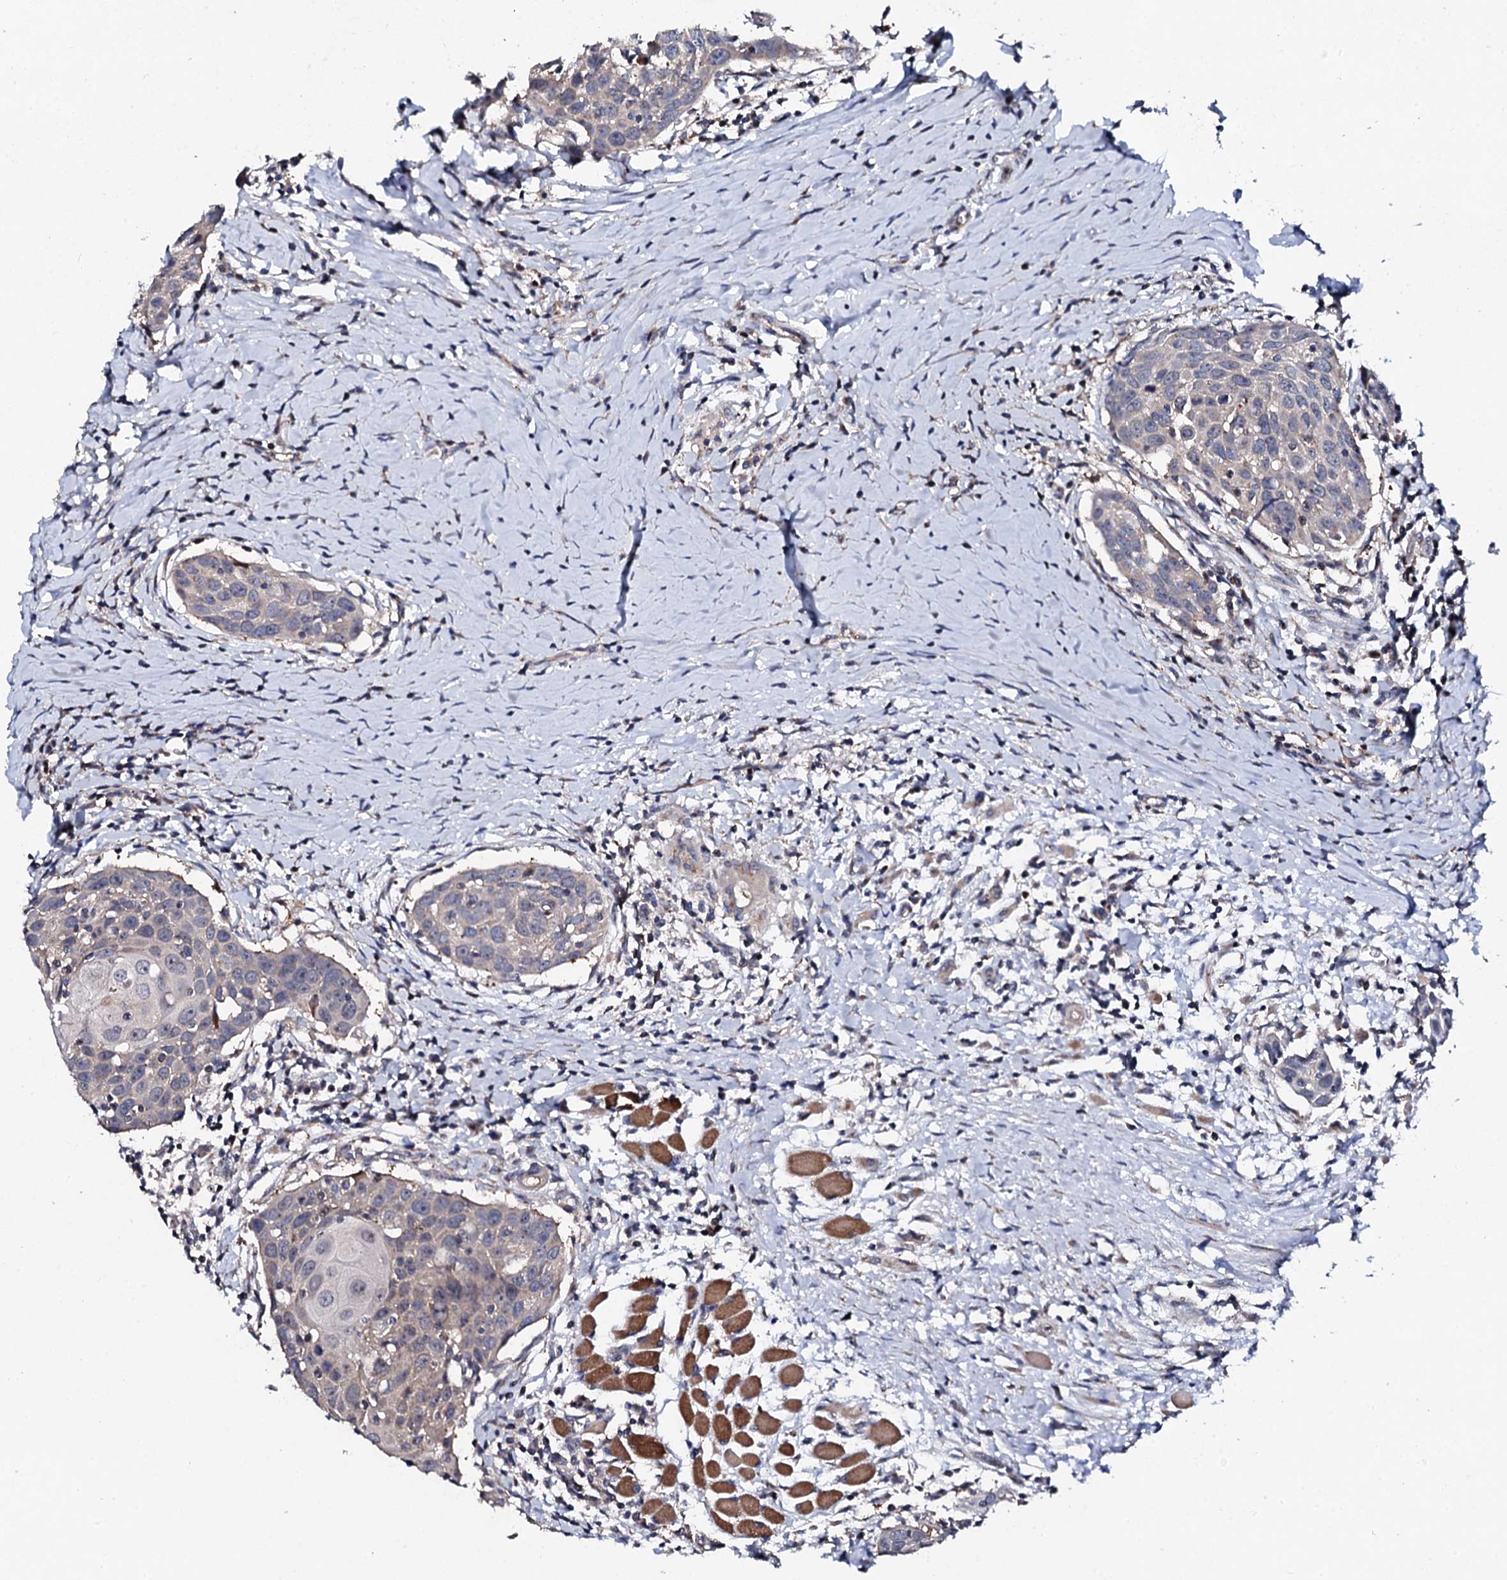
{"staining": {"intensity": "negative", "quantity": "none", "location": "none"}, "tissue": "head and neck cancer", "cell_type": "Tumor cells", "image_type": "cancer", "snomed": [{"axis": "morphology", "description": "Squamous cell carcinoma, NOS"}, {"axis": "topography", "description": "Oral tissue"}, {"axis": "topography", "description": "Head-Neck"}], "caption": "Immunohistochemistry (IHC) photomicrograph of neoplastic tissue: squamous cell carcinoma (head and neck) stained with DAB (3,3'-diaminobenzidine) exhibits no significant protein staining in tumor cells.", "gene": "GTPBP4", "patient": {"sex": "female", "age": 50}}